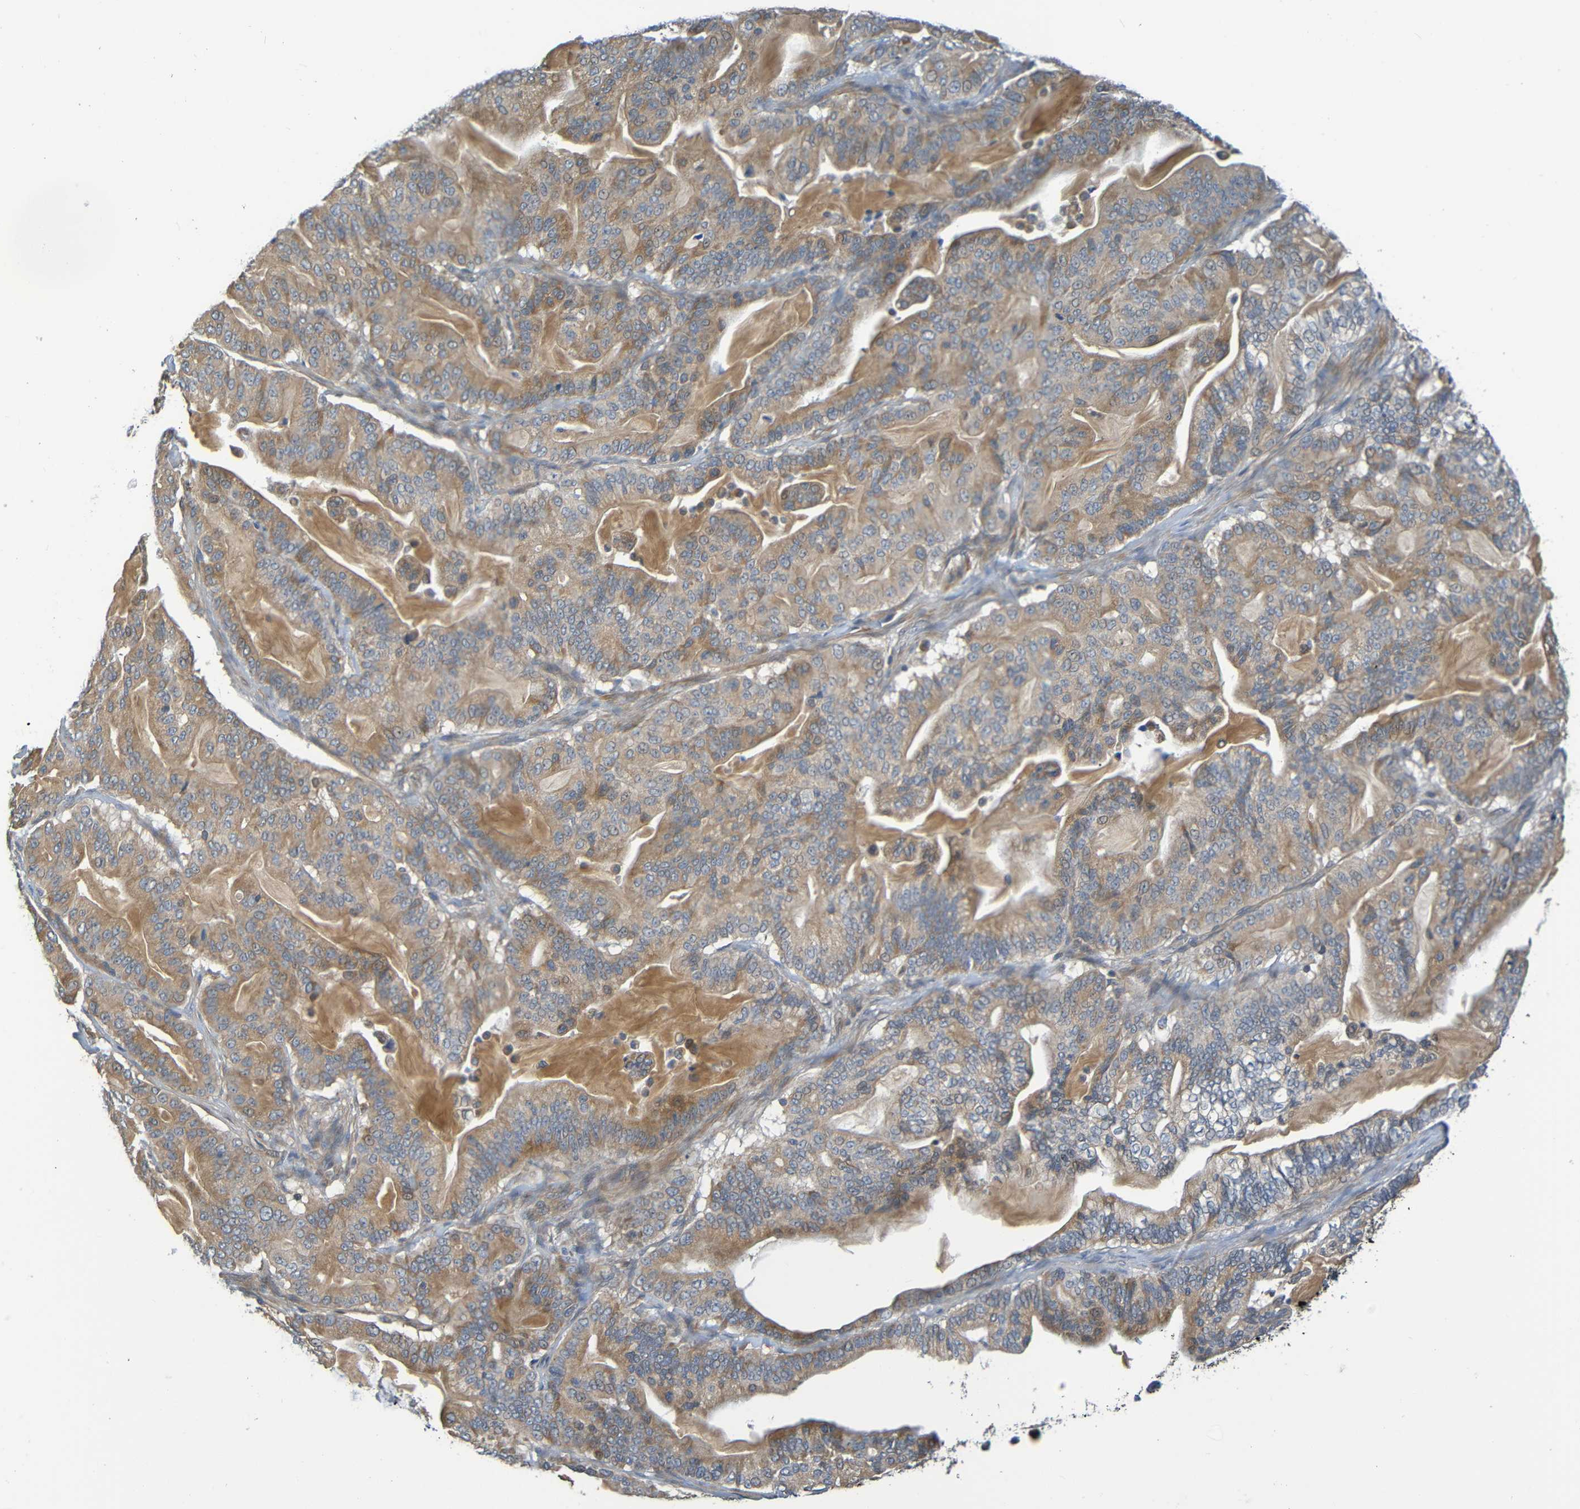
{"staining": {"intensity": "moderate", "quantity": ">75%", "location": "cytoplasmic/membranous"}, "tissue": "pancreatic cancer", "cell_type": "Tumor cells", "image_type": "cancer", "snomed": [{"axis": "morphology", "description": "Adenocarcinoma, NOS"}, {"axis": "topography", "description": "Pancreas"}], "caption": "DAB (3,3'-diaminobenzidine) immunohistochemical staining of human adenocarcinoma (pancreatic) demonstrates moderate cytoplasmic/membranous protein positivity in approximately >75% of tumor cells.", "gene": "CYP4F2", "patient": {"sex": "male", "age": 63}}